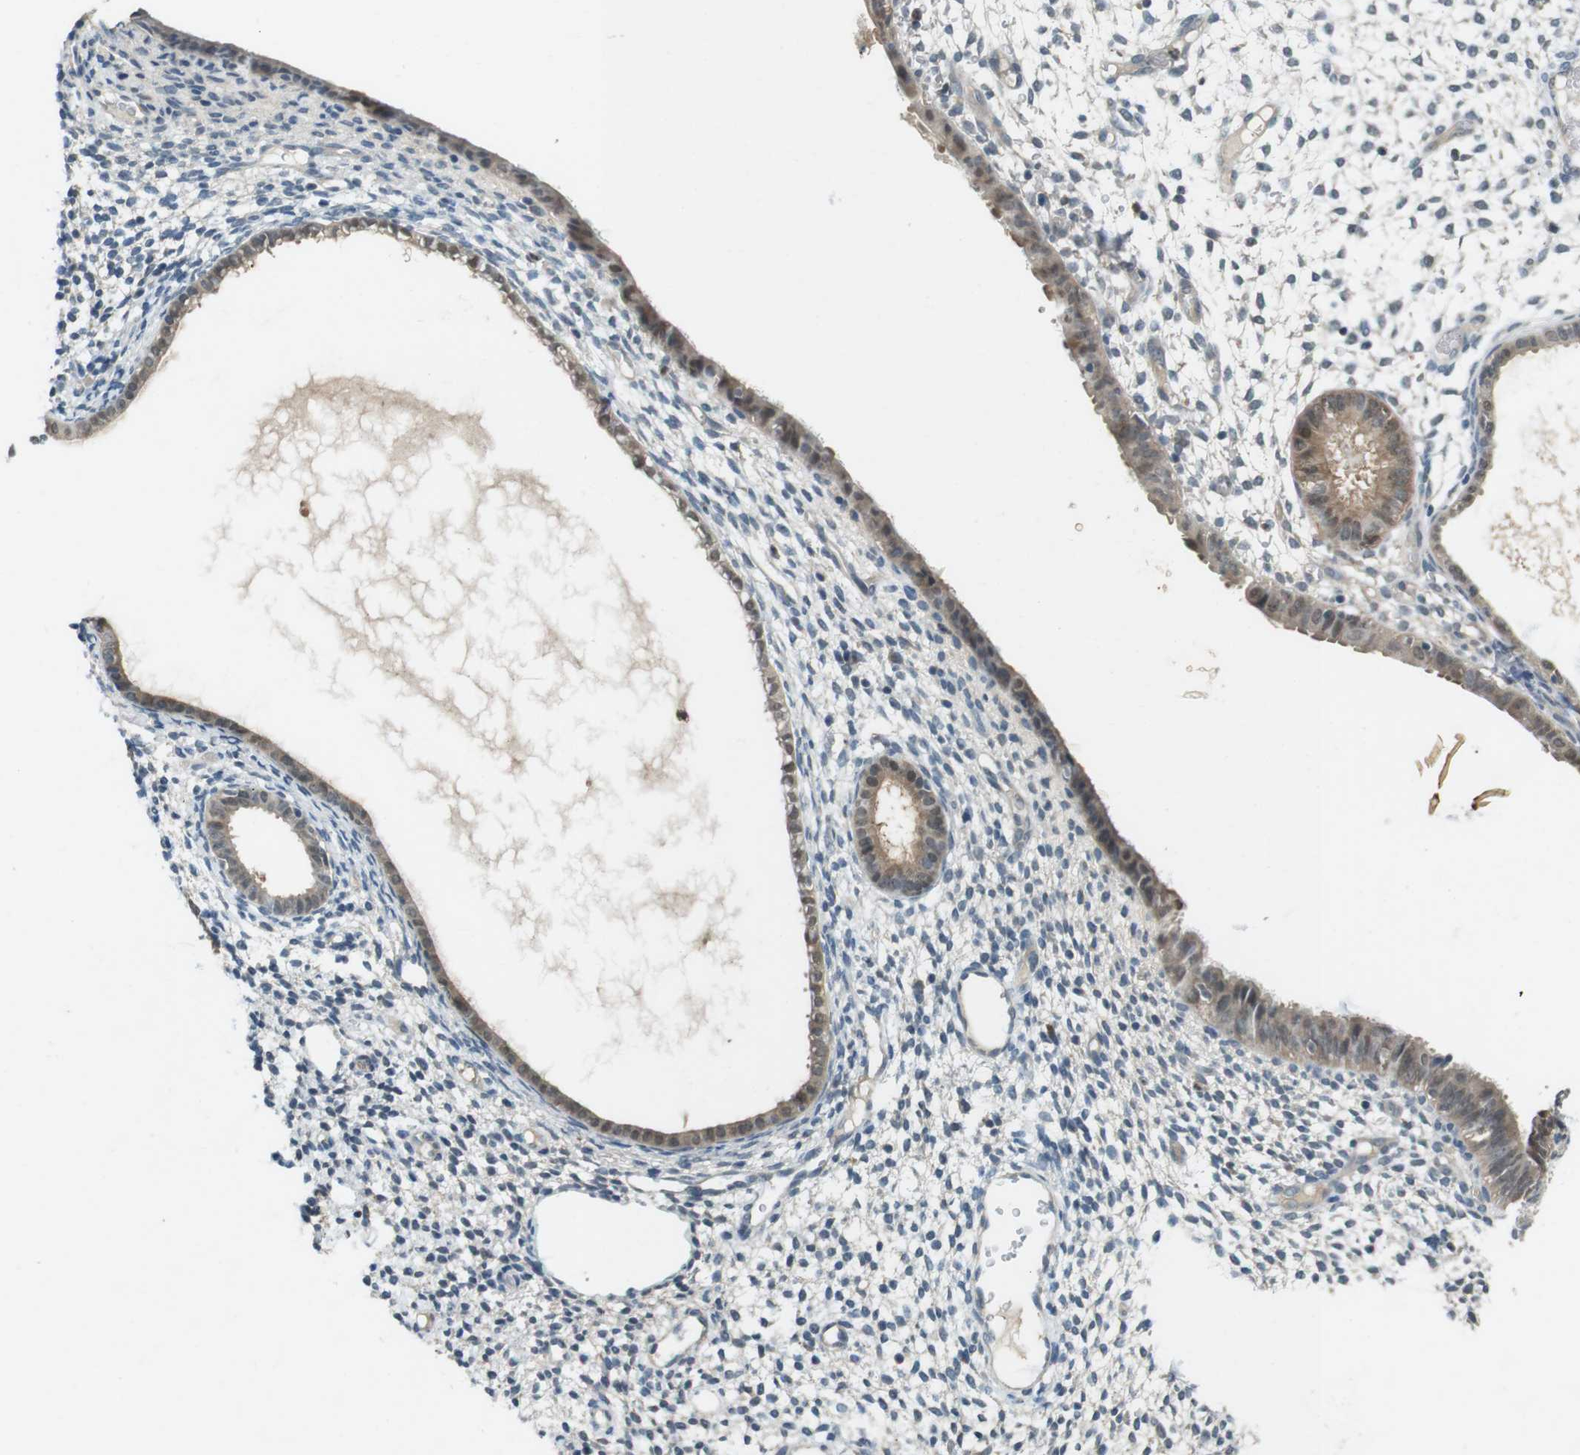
{"staining": {"intensity": "negative", "quantity": "none", "location": "none"}, "tissue": "endometrium", "cell_type": "Cells in endometrial stroma", "image_type": "normal", "snomed": [{"axis": "morphology", "description": "Normal tissue, NOS"}, {"axis": "topography", "description": "Endometrium"}], "caption": "Protein analysis of normal endometrium exhibits no significant staining in cells in endometrial stroma. The staining is performed using DAB brown chromogen with nuclei counter-stained in using hematoxylin.", "gene": "CDK14", "patient": {"sex": "female", "age": 61}}